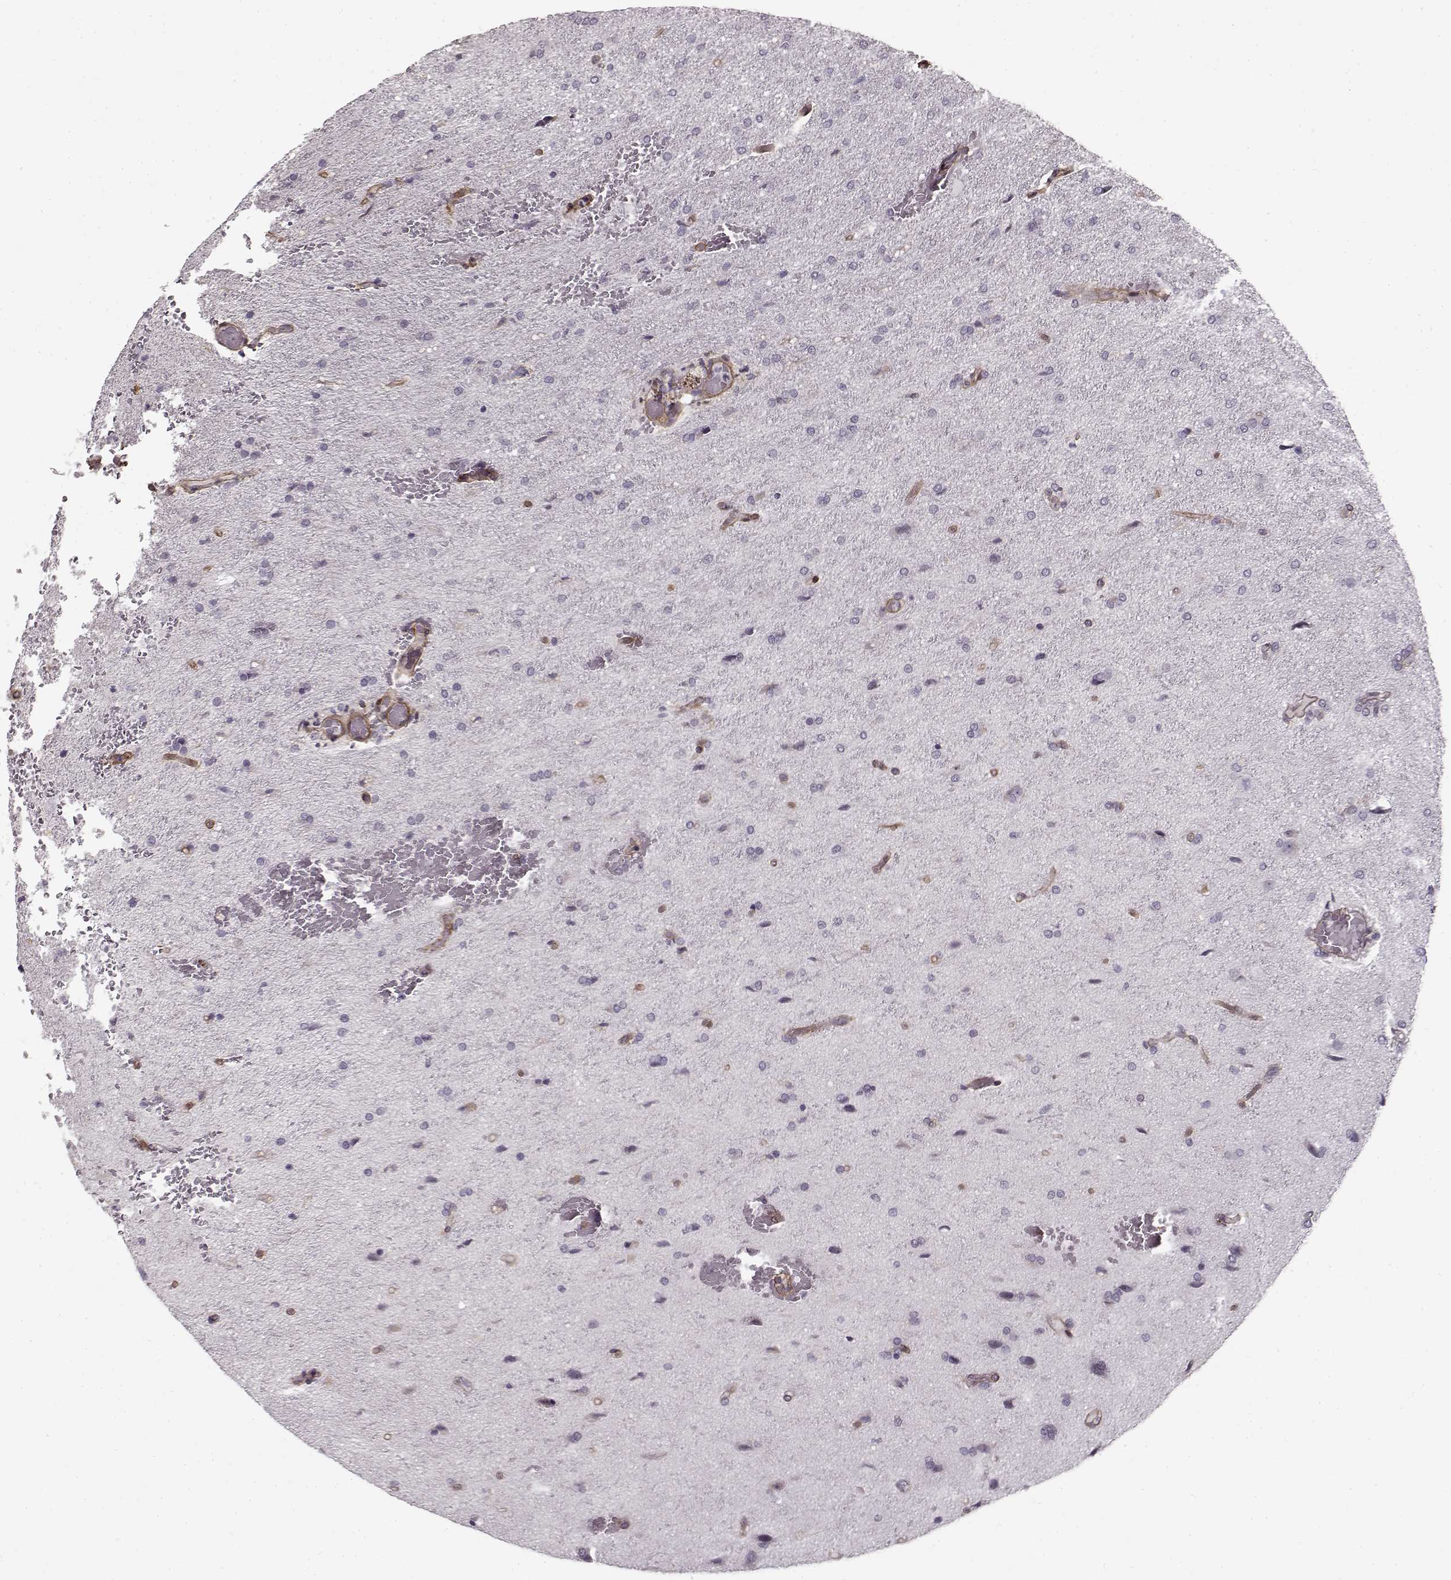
{"staining": {"intensity": "negative", "quantity": "none", "location": "none"}, "tissue": "glioma", "cell_type": "Tumor cells", "image_type": "cancer", "snomed": [{"axis": "morphology", "description": "Glioma, malignant, High grade"}, {"axis": "topography", "description": "Brain"}], "caption": "This is an immunohistochemistry (IHC) image of glioma. There is no staining in tumor cells.", "gene": "LAMB2", "patient": {"sex": "male", "age": 68}}